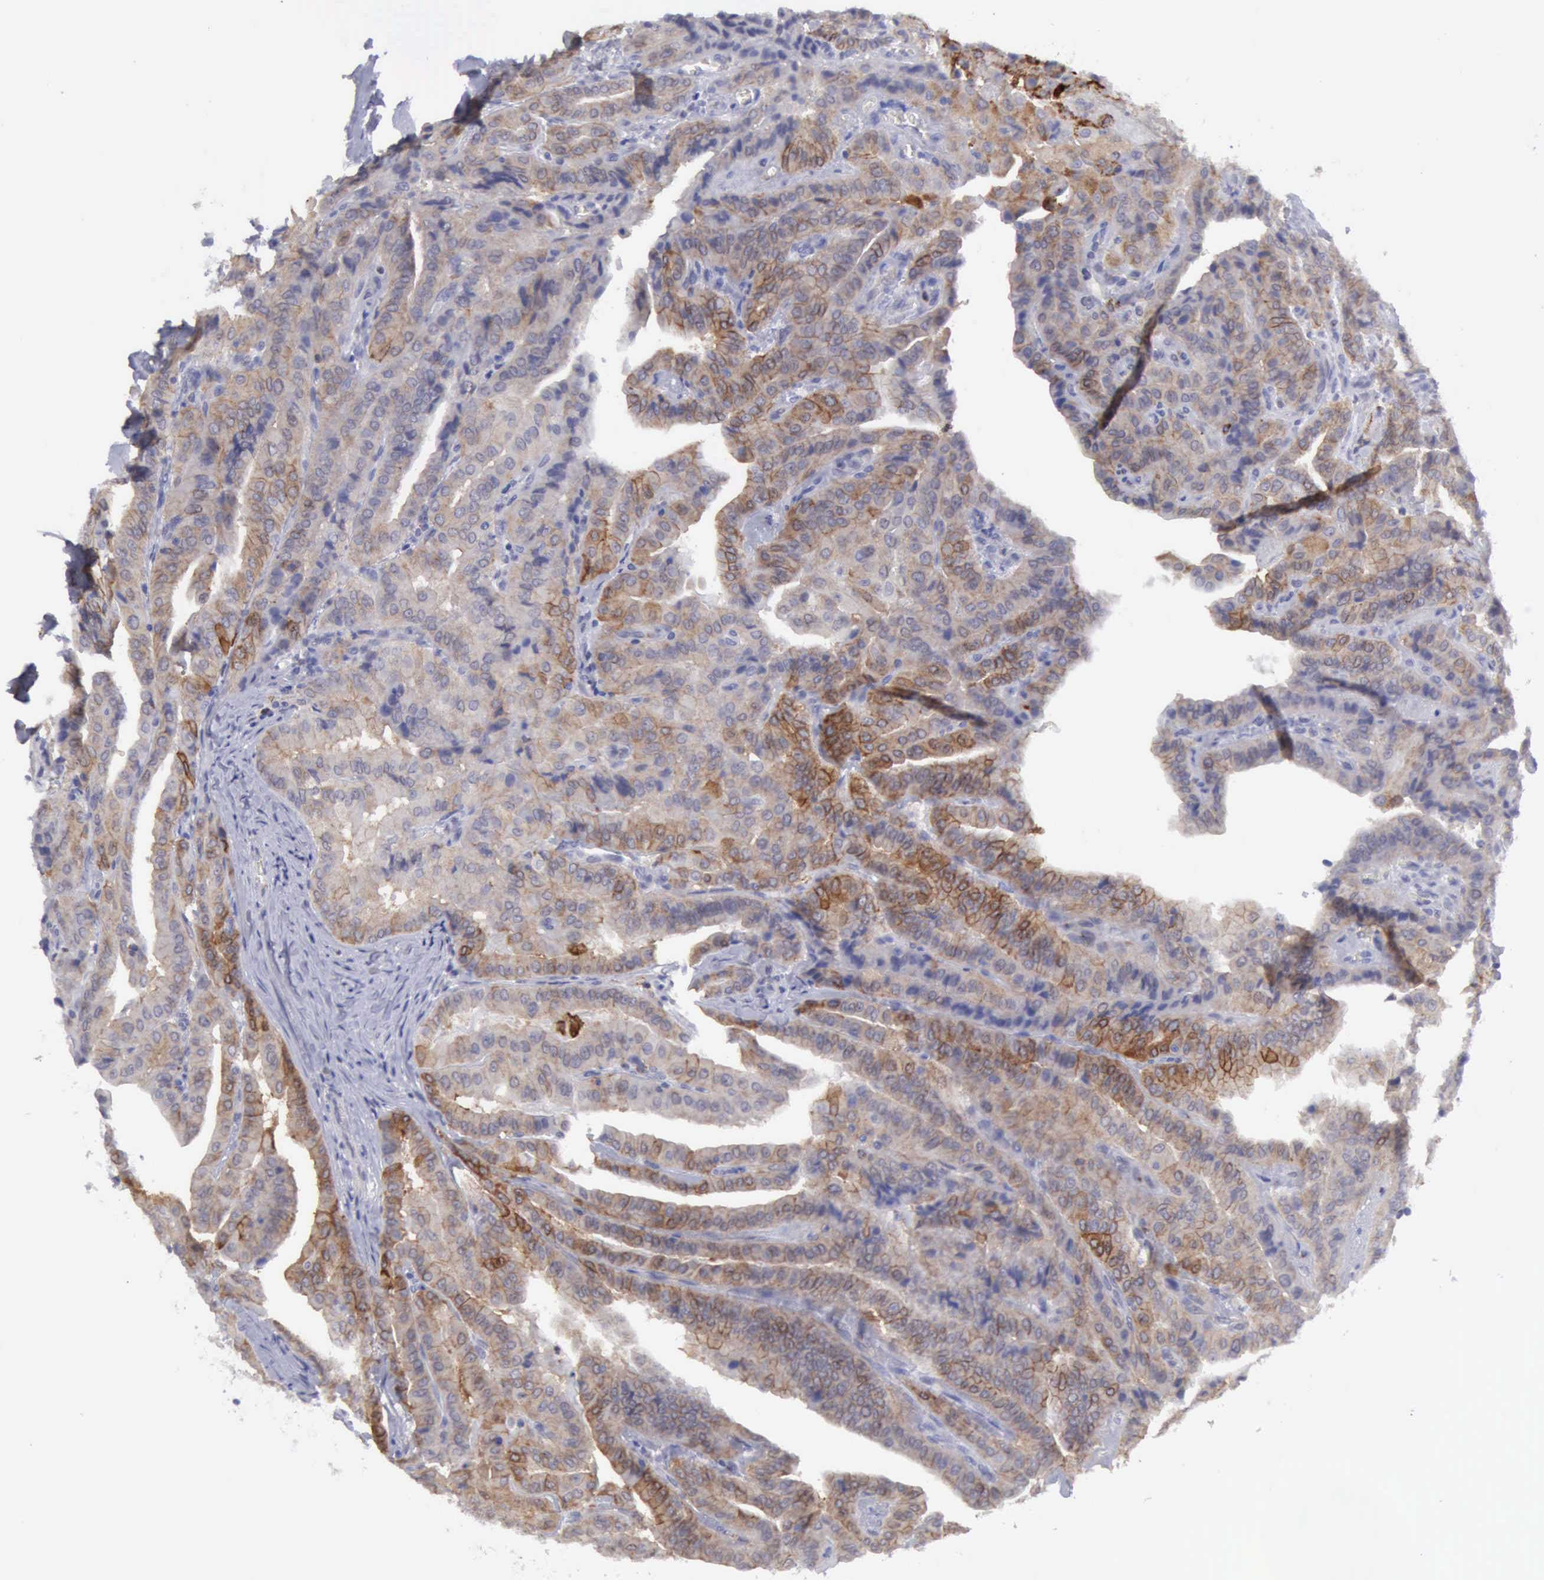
{"staining": {"intensity": "moderate", "quantity": "25%-75%", "location": "cytoplasmic/membranous"}, "tissue": "thyroid cancer", "cell_type": "Tumor cells", "image_type": "cancer", "snomed": [{"axis": "morphology", "description": "Papillary adenocarcinoma, NOS"}, {"axis": "topography", "description": "Thyroid gland"}], "caption": "The histopathology image demonstrates staining of thyroid cancer (papillary adenocarcinoma), revealing moderate cytoplasmic/membranous protein expression (brown color) within tumor cells. Using DAB (3,3'-diaminobenzidine) (brown) and hematoxylin (blue) stains, captured at high magnification using brightfield microscopy.", "gene": "TFRC", "patient": {"sex": "female", "age": 71}}